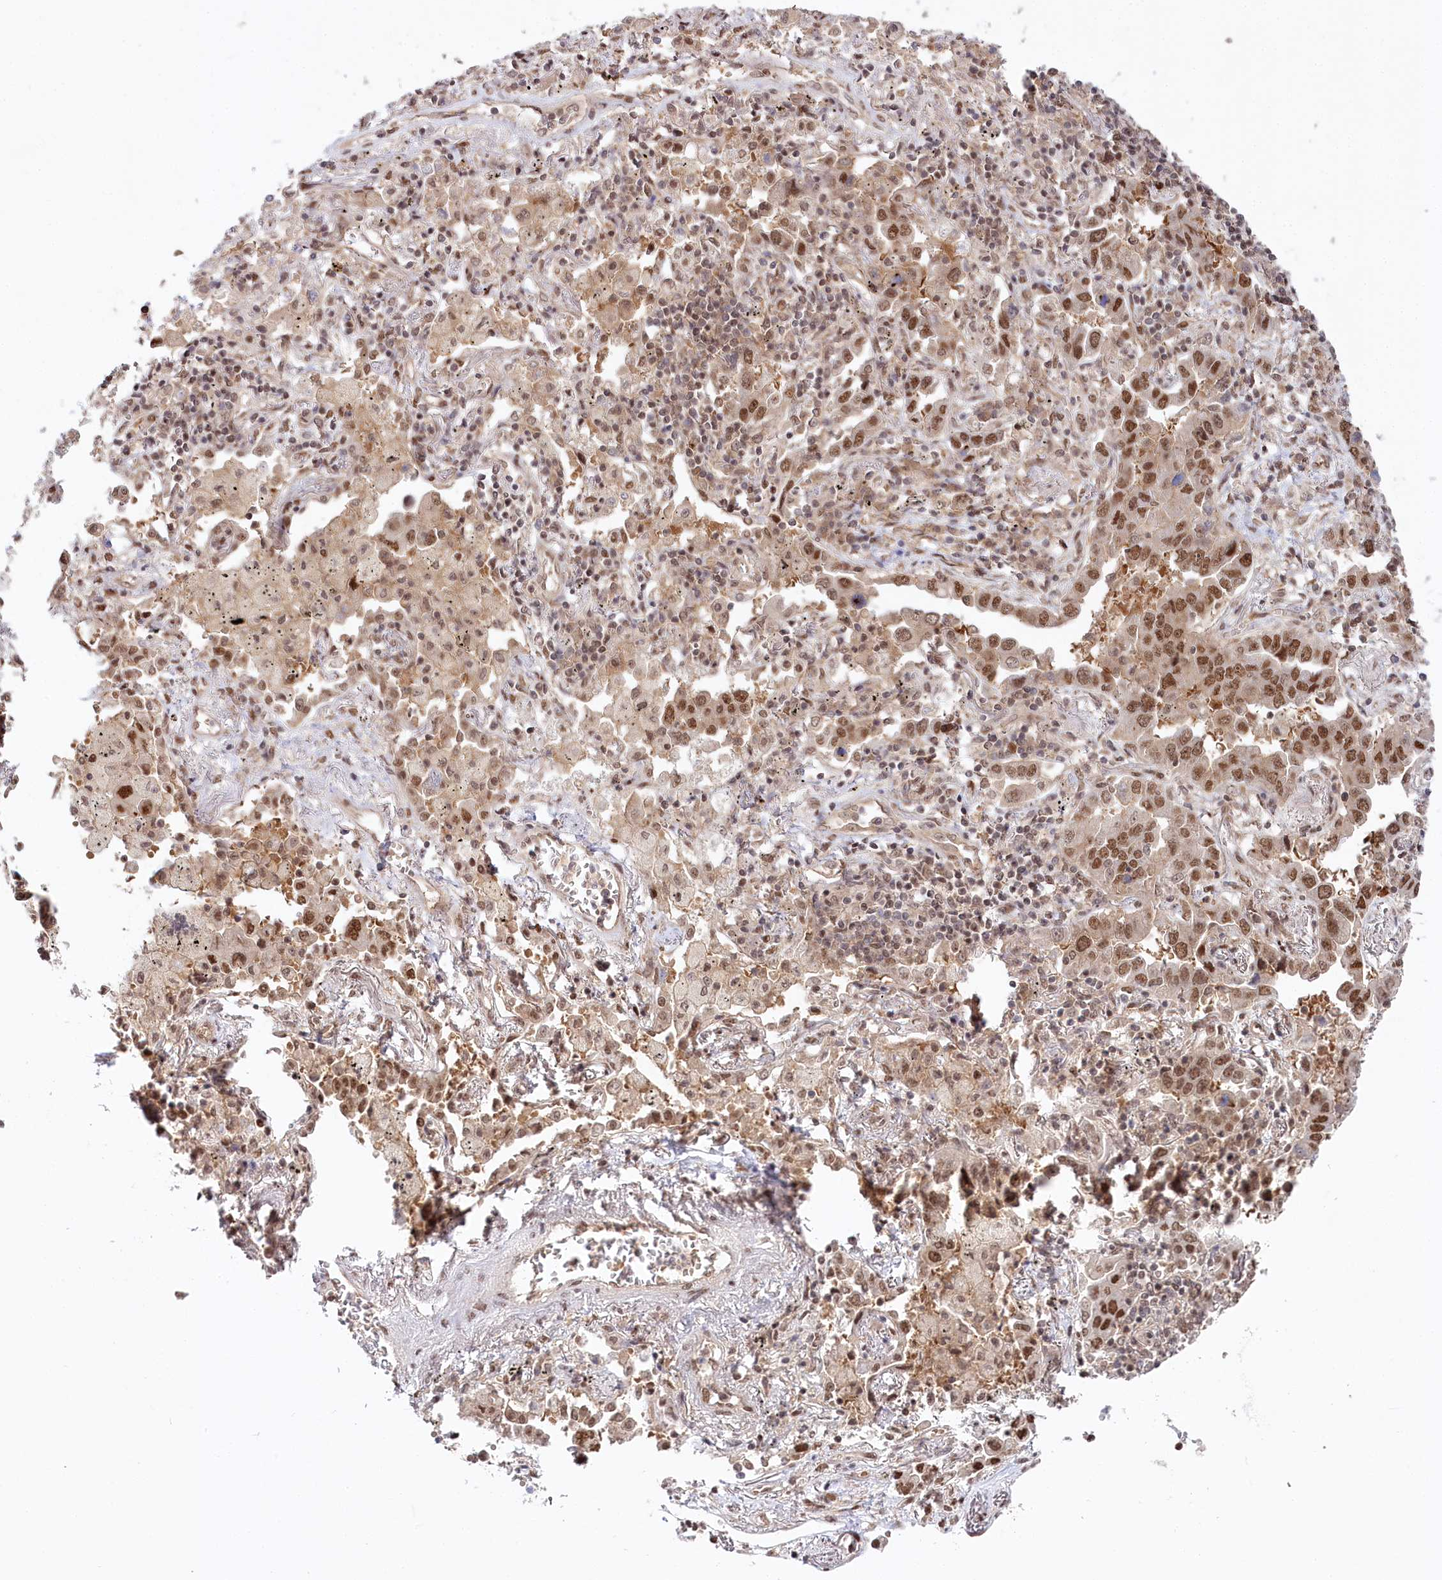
{"staining": {"intensity": "moderate", "quantity": ">75%", "location": "nuclear"}, "tissue": "lung cancer", "cell_type": "Tumor cells", "image_type": "cancer", "snomed": [{"axis": "morphology", "description": "Adenocarcinoma, NOS"}, {"axis": "topography", "description": "Lung"}], "caption": "Lung adenocarcinoma stained for a protein reveals moderate nuclear positivity in tumor cells. (Brightfield microscopy of DAB IHC at high magnification).", "gene": "CCDC65", "patient": {"sex": "male", "age": 67}}